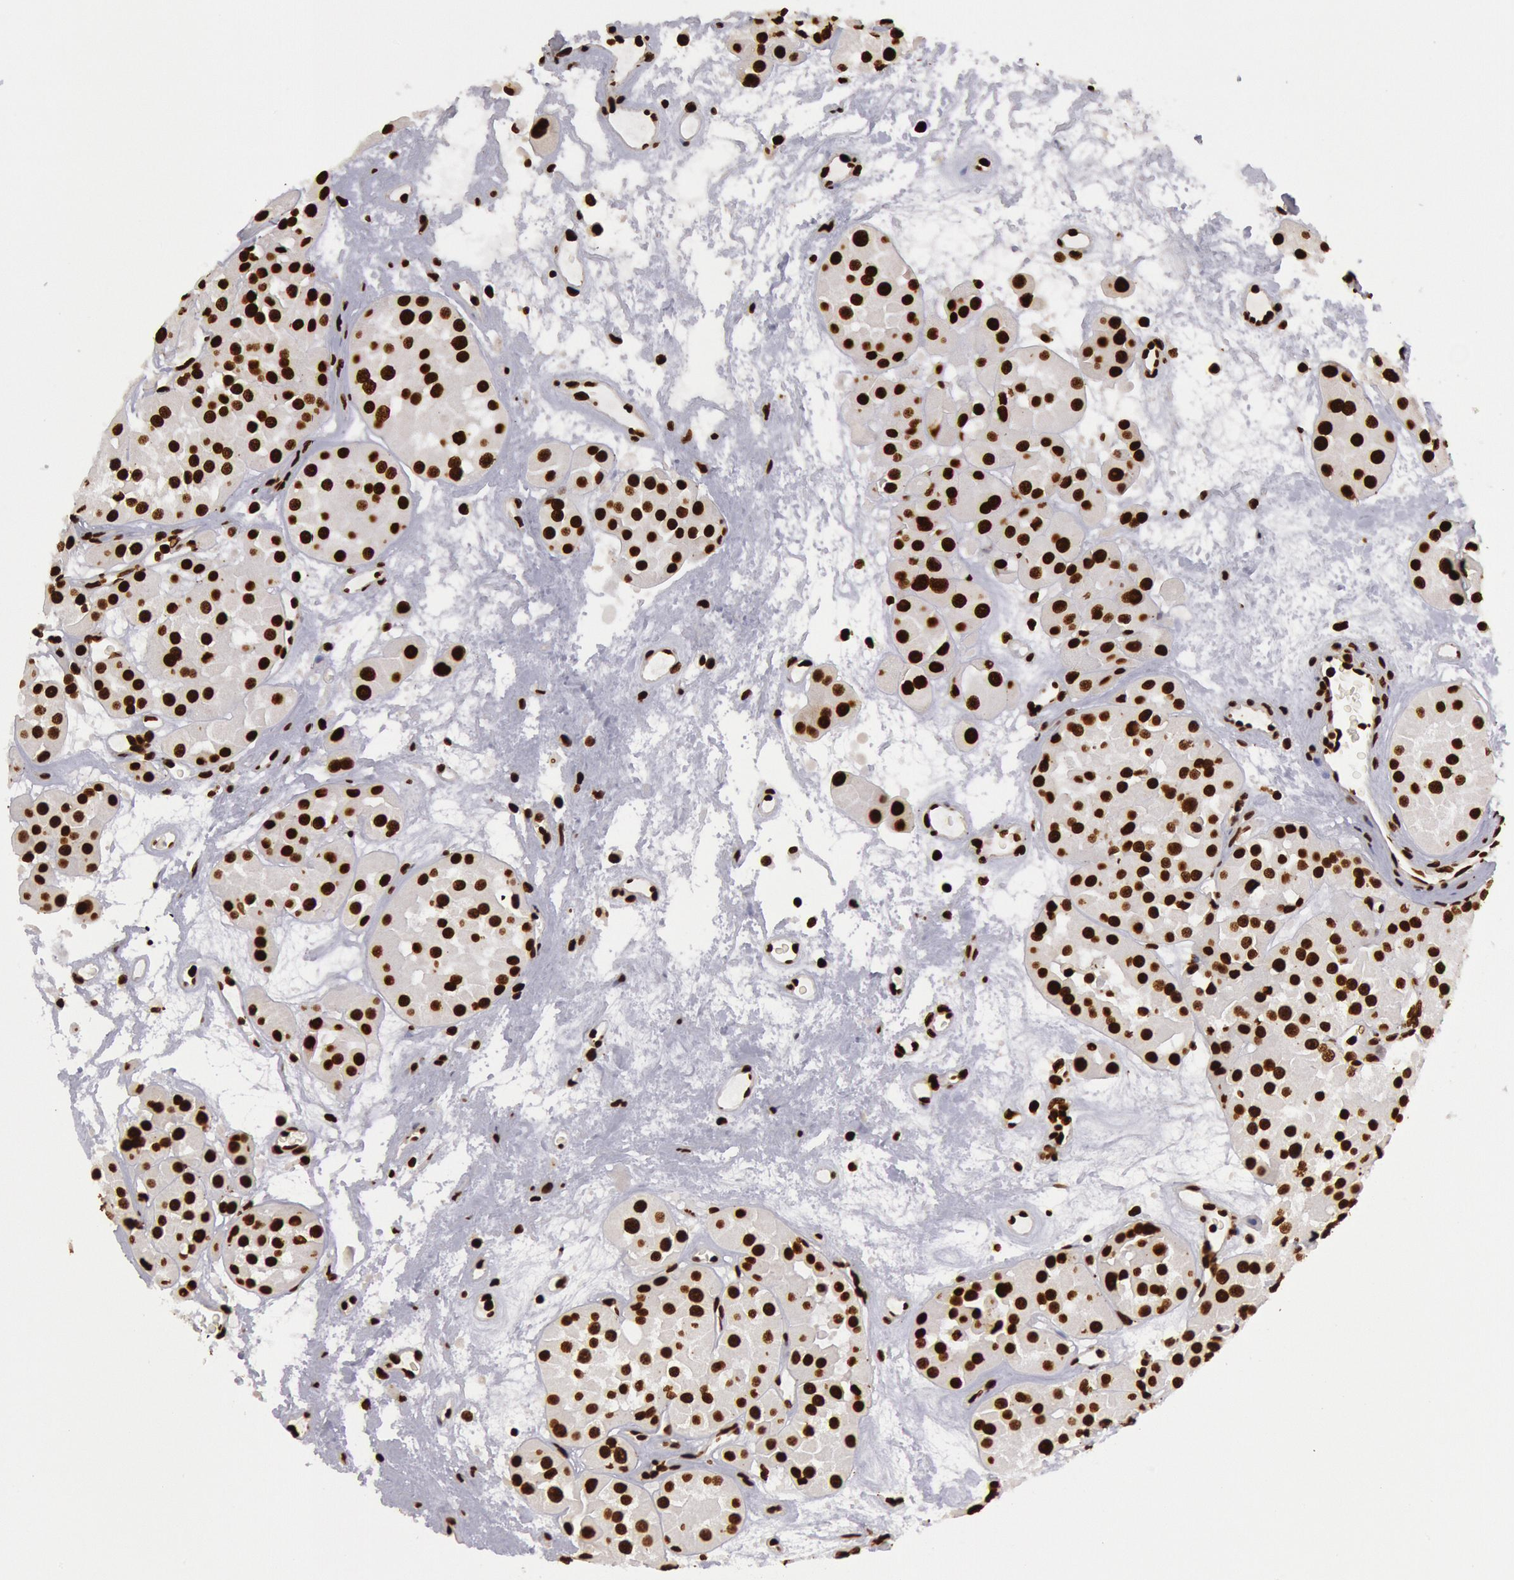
{"staining": {"intensity": "strong", "quantity": ">75%", "location": "nuclear"}, "tissue": "renal cancer", "cell_type": "Tumor cells", "image_type": "cancer", "snomed": [{"axis": "morphology", "description": "Adenocarcinoma, uncertain malignant potential"}, {"axis": "topography", "description": "Kidney"}], "caption": "Protein staining by immunohistochemistry demonstrates strong nuclear positivity in approximately >75% of tumor cells in renal cancer.", "gene": "H3-4", "patient": {"sex": "male", "age": 63}}